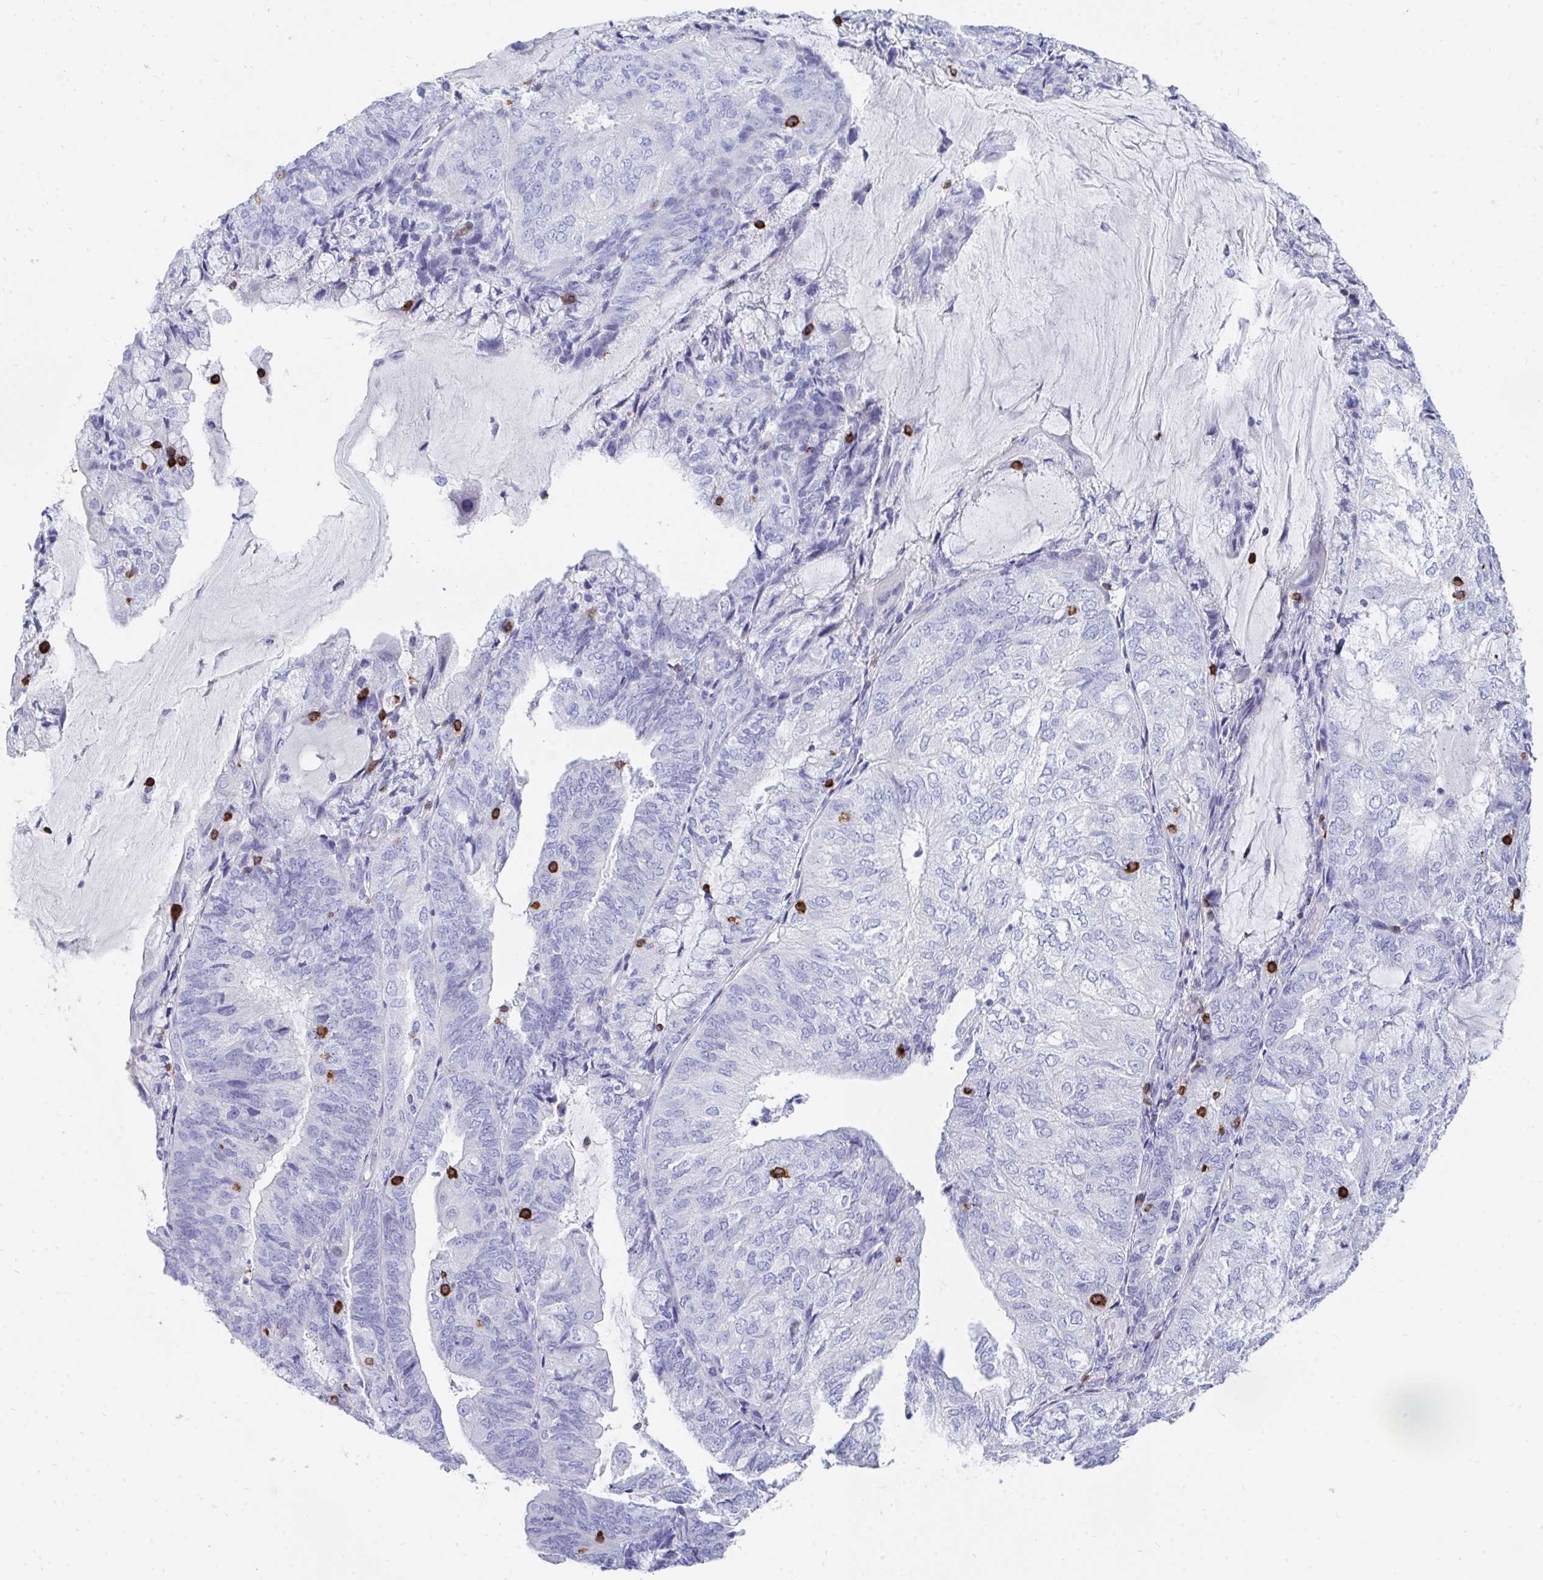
{"staining": {"intensity": "negative", "quantity": "none", "location": "none"}, "tissue": "endometrial cancer", "cell_type": "Tumor cells", "image_type": "cancer", "snomed": [{"axis": "morphology", "description": "Adenocarcinoma, NOS"}, {"axis": "topography", "description": "Endometrium"}], "caption": "Immunohistochemistry (IHC) micrograph of neoplastic tissue: endometrial cancer stained with DAB (3,3'-diaminobenzidine) exhibits no significant protein positivity in tumor cells.", "gene": "CD7", "patient": {"sex": "female", "age": 81}}